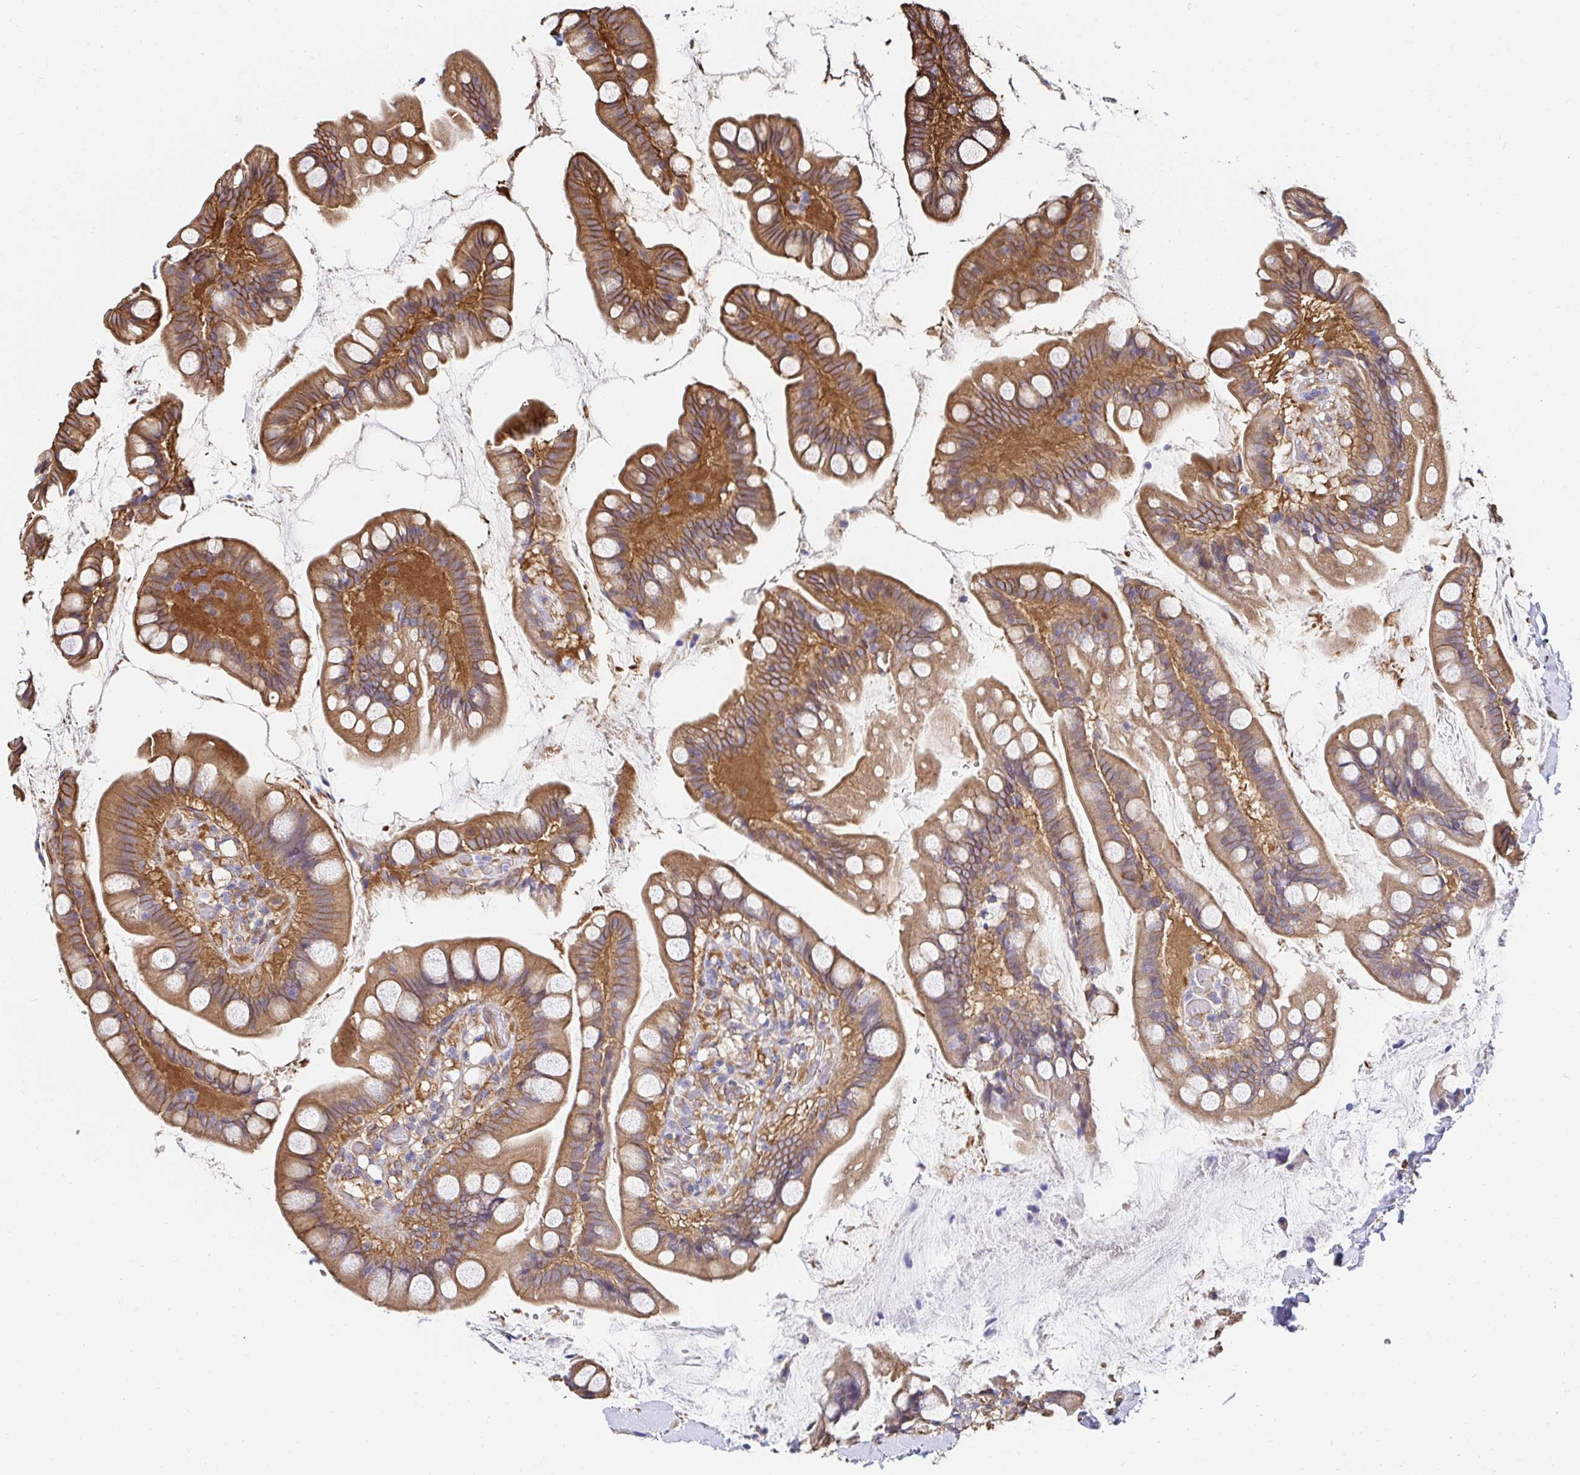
{"staining": {"intensity": "moderate", "quantity": ">75%", "location": "cytoplasmic/membranous"}, "tissue": "small intestine", "cell_type": "Glandular cells", "image_type": "normal", "snomed": [{"axis": "morphology", "description": "Normal tissue, NOS"}, {"axis": "topography", "description": "Small intestine"}], "caption": "A high-resolution image shows immunohistochemistry staining of normal small intestine, which reveals moderate cytoplasmic/membranous staining in approximately >75% of glandular cells. Nuclei are stained in blue.", "gene": "CTTN", "patient": {"sex": "male", "age": 70}}